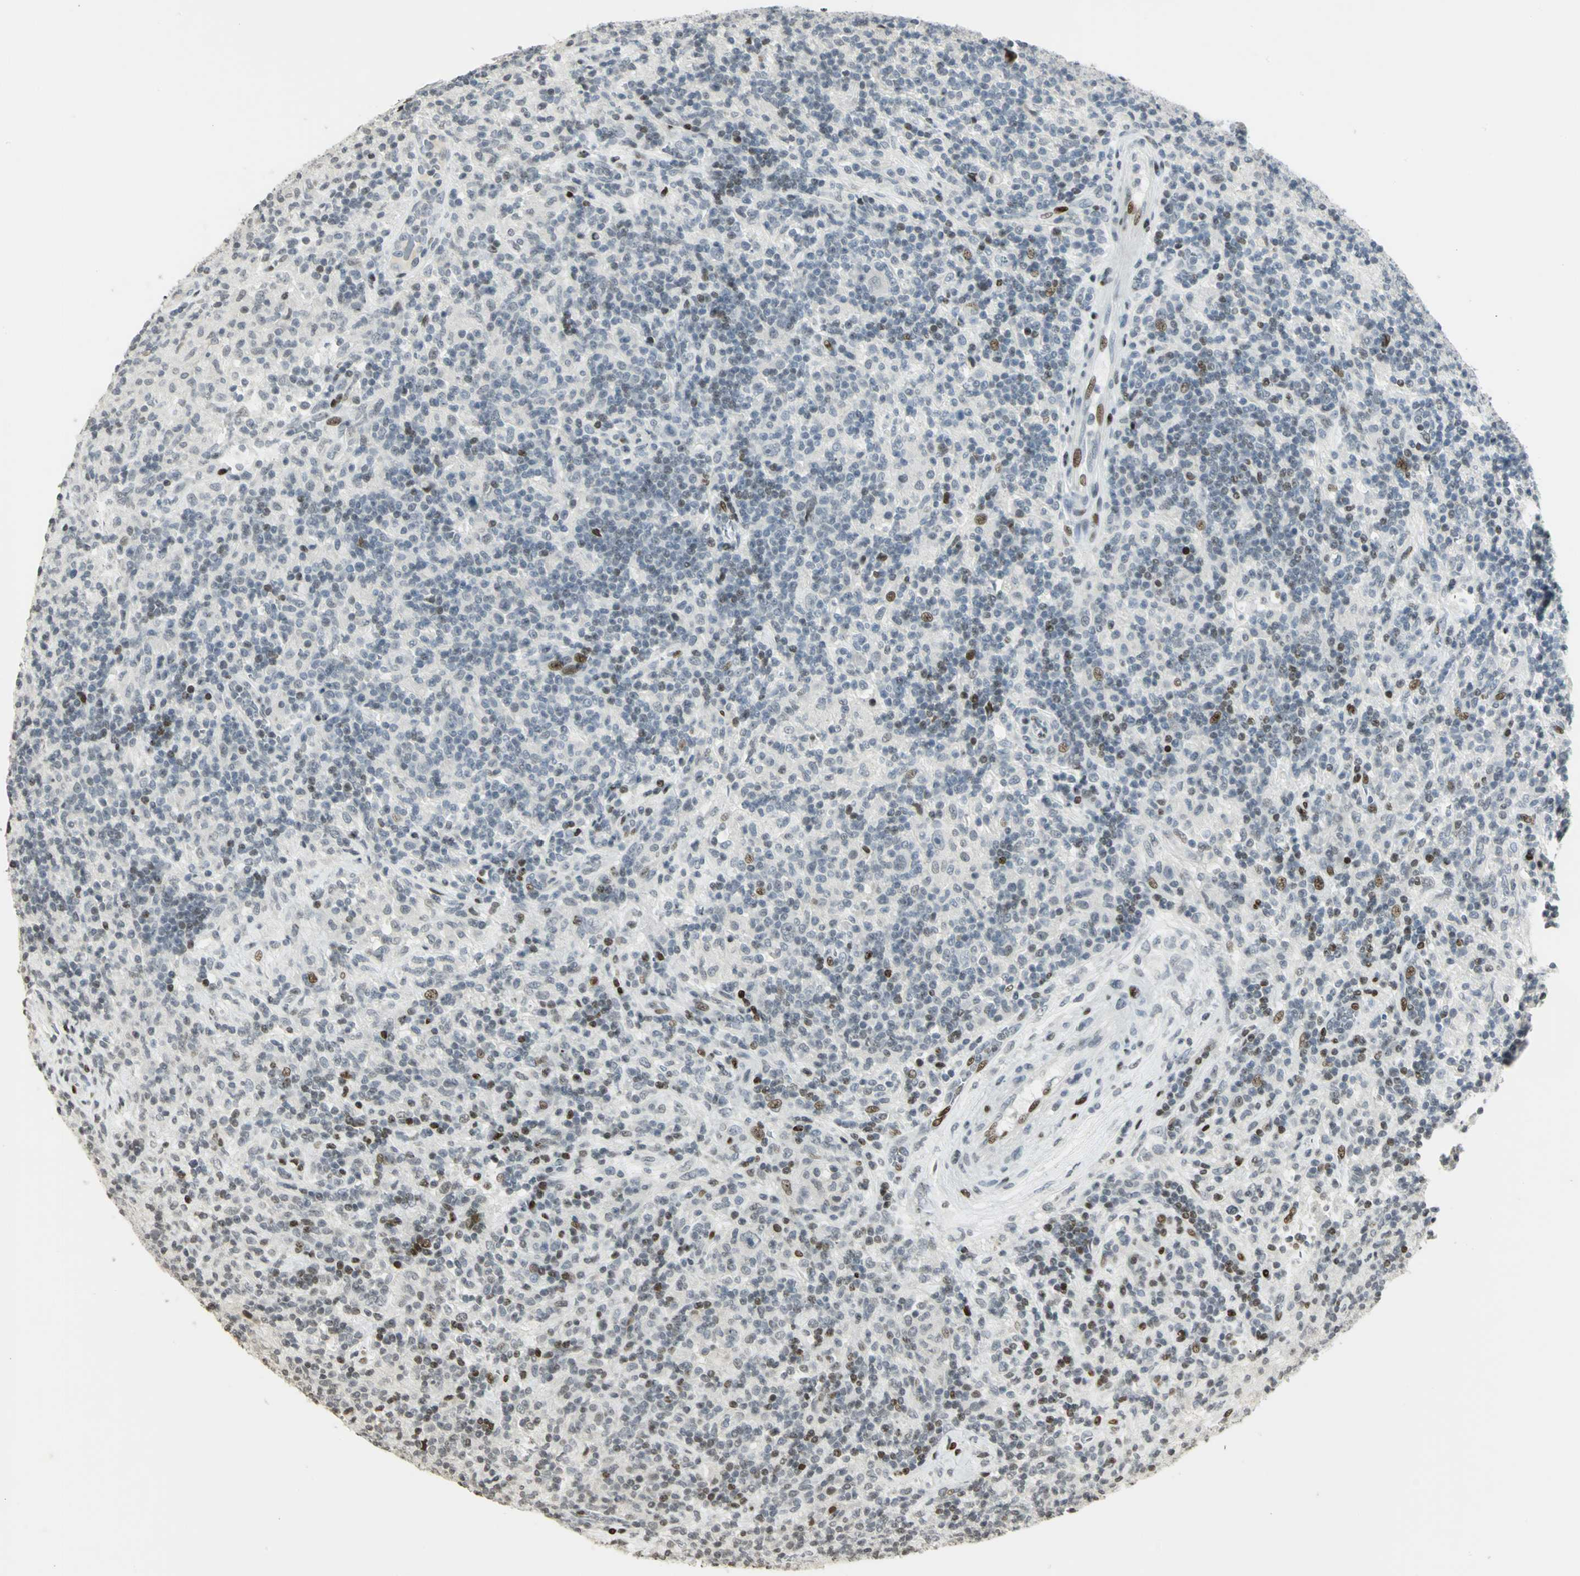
{"staining": {"intensity": "strong", "quantity": "25%-75%", "location": "nuclear"}, "tissue": "lymphoma", "cell_type": "Tumor cells", "image_type": "cancer", "snomed": [{"axis": "morphology", "description": "Hodgkin's disease, NOS"}, {"axis": "topography", "description": "Lymph node"}], "caption": "Approximately 25%-75% of tumor cells in lymphoma exhibit strong nuclear protein expression as visualized by brown immunohistochemical staining.", "gene": "KDM1A", "patient": {"sex": "male", "age": 70}}